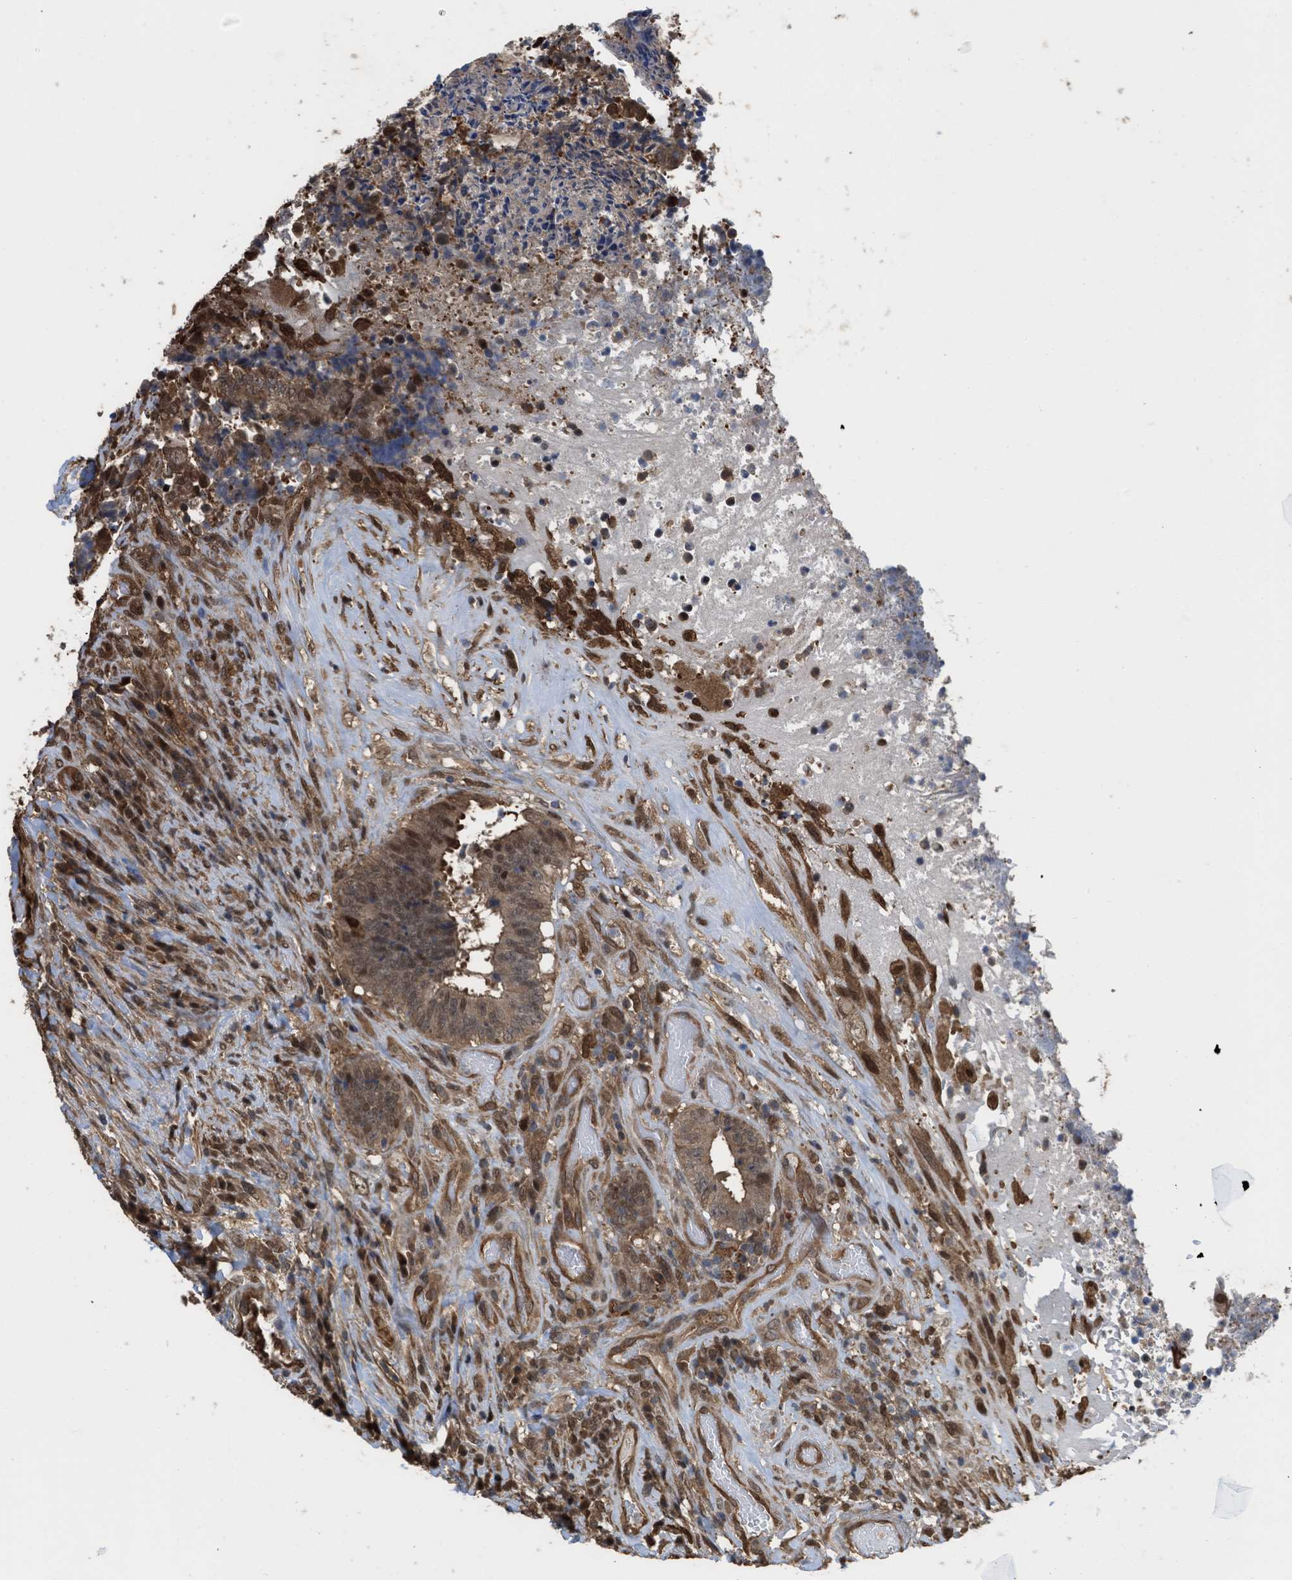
{"staining": {"intensity": "moderate", "quantity": ">75%", "location": "cytoplasmic/membranous,nuclear"}, "tissue": "colorectal cancer", "cell_type": "Tumor cells", "image_type": "cancer", "snomed": [{"axis": "morphology", "description": "Adenocarcinoma, NOS"}, {"axis": "topography", "description": "Rectum"}], "caption": "This image demonstrates IHC staining of adenocarcinoma (colorectal), with medium moderate cytoplasmic/membranous and nuclear expression in about >75% of tumor cells.", "gene": "YWHAG", "patient": {"sex": "male", "age": 72}}